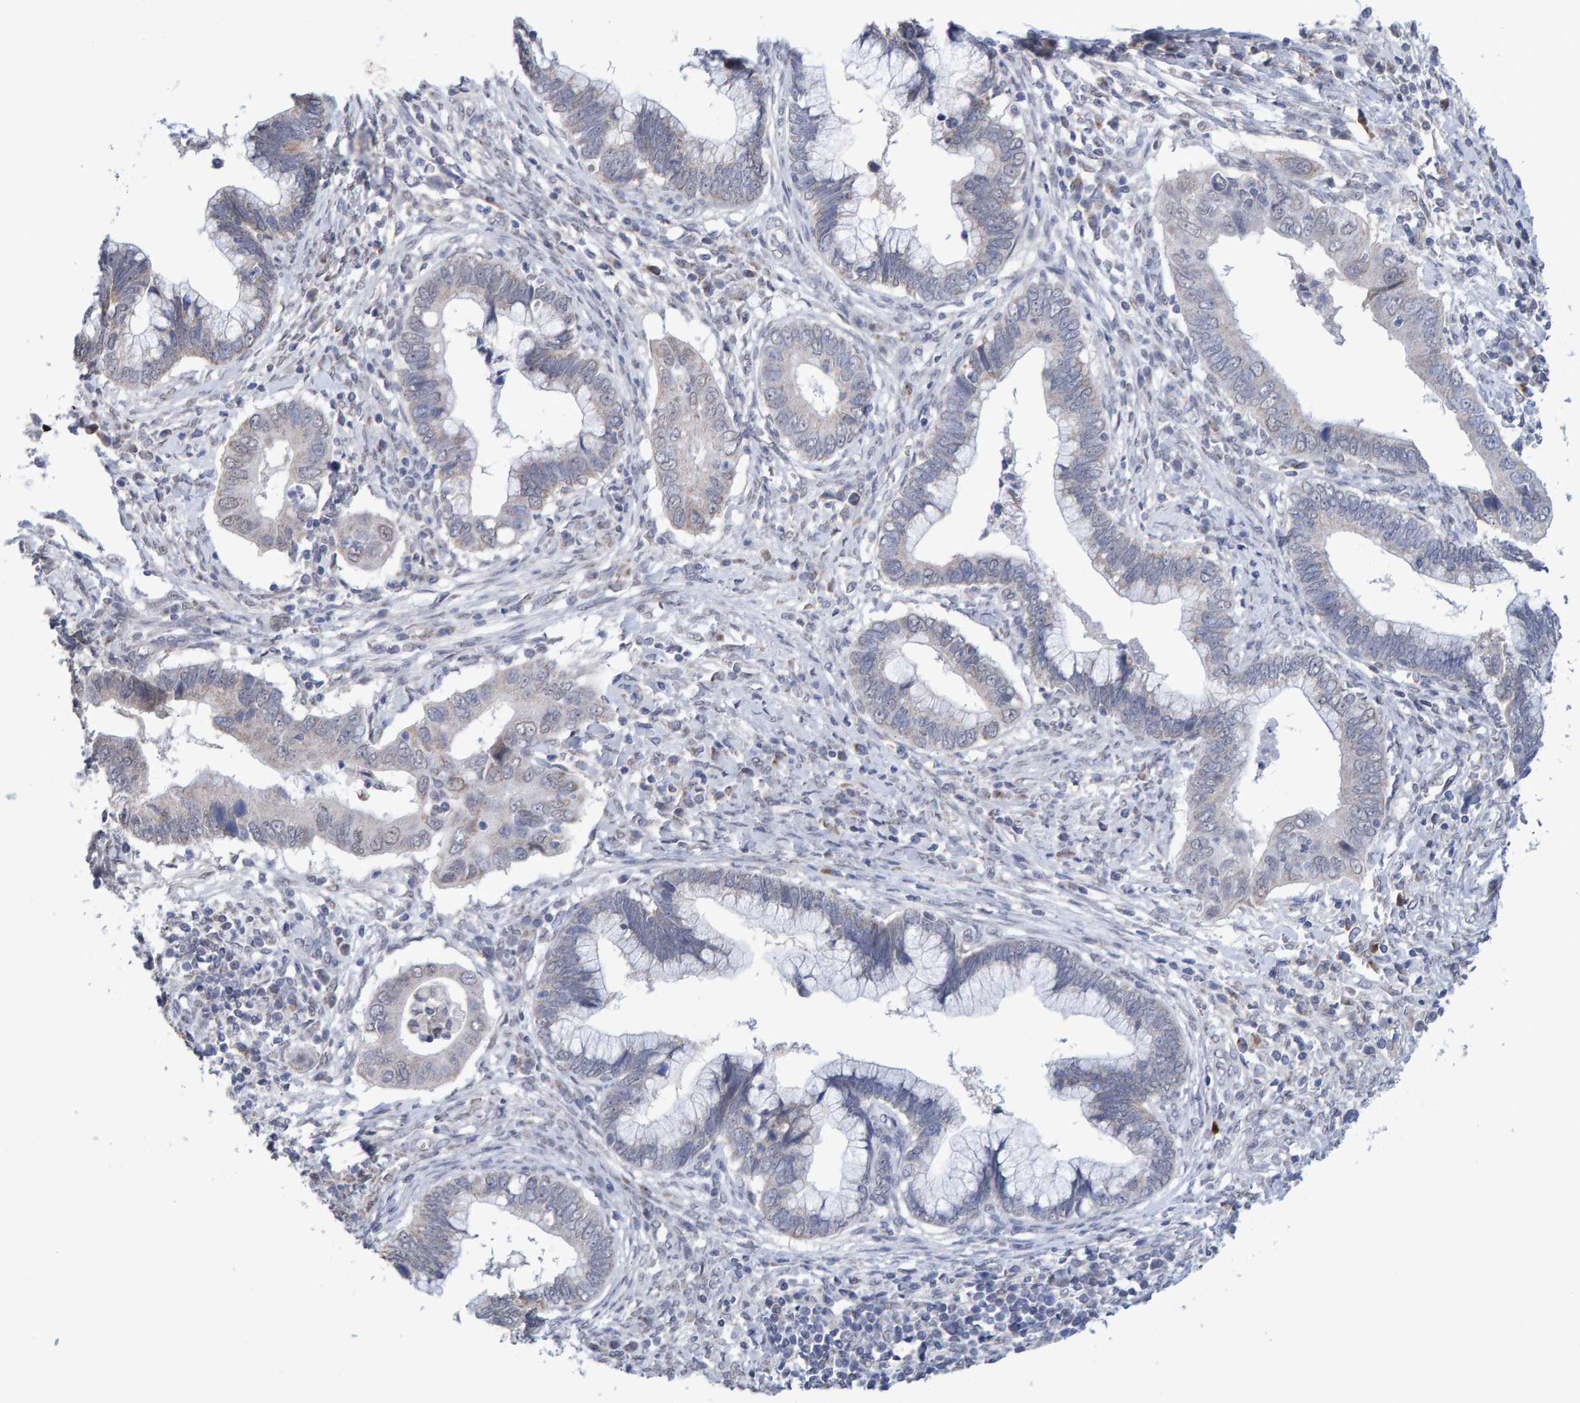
{"staining": {"intensity": "negative", "quantity": "none", "location": "none"}, "tissue": "cervical cancer", "cell_type": "Tumor cells", "image_type": "cancer", "snomed": [{"axis": "morphology", "description": "Adenocarcinoma, NOS"}, {"axis": "topography", "description": "Cervix"}], "caption": "Immunohistochemical staining of adenocarcinoma (cervical) demonstrates no significant staining in tumor cells. (Brightfield microscopy of DAB (3,3'-diaminobenzidine) IHC at high magnification).", "gene": "USP43", "patient": {"sex": "female", "age": 44}}